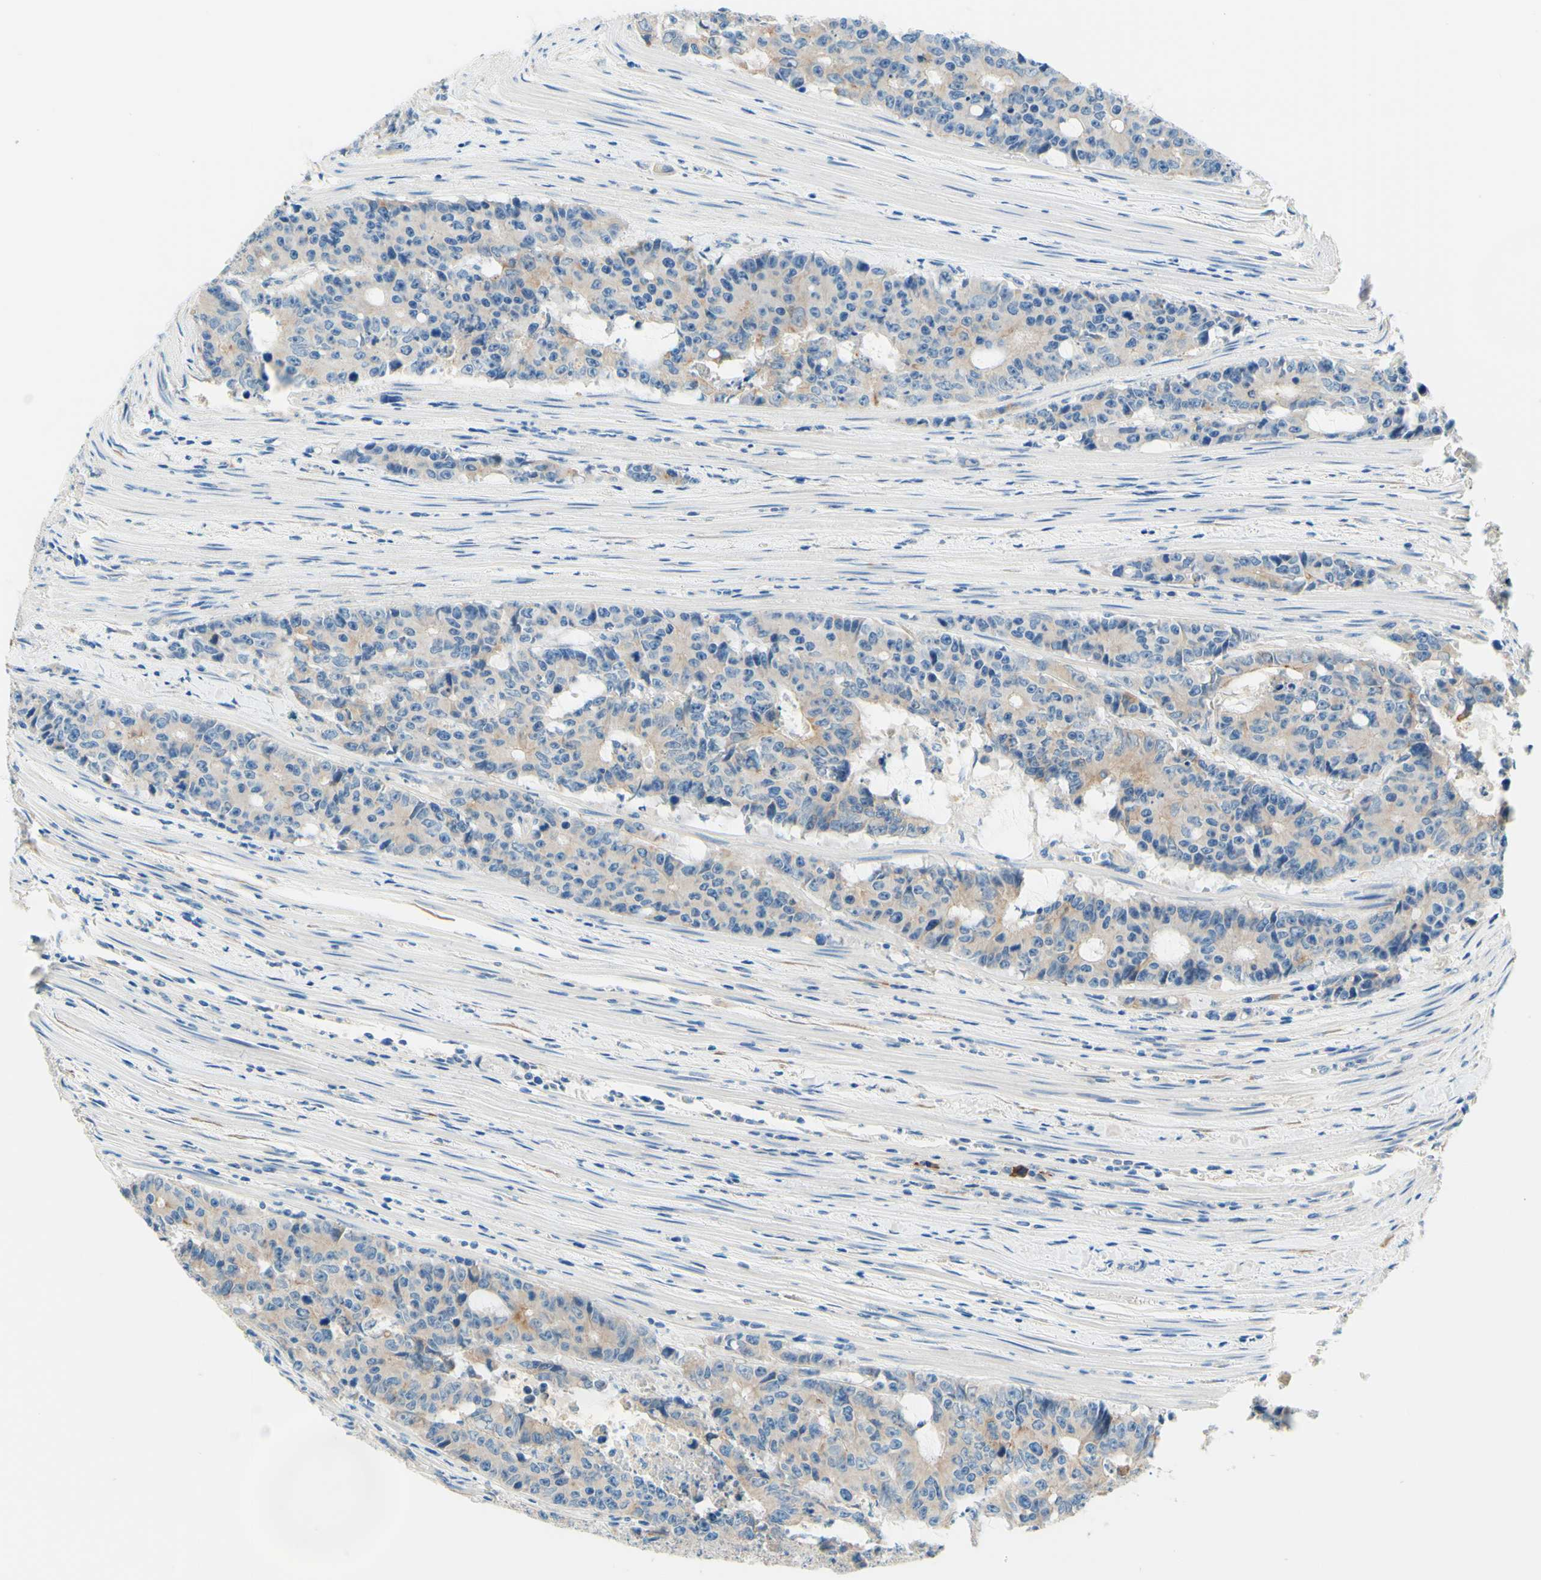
{"staining": {"intensity": "weak", "quantity": "25%-75%", "location": "cytoplasmic/membranous"}, "tissue": "colorectal cancer", "cell_type": "Tumor cells", "image_type": "cancer", "snomed": [{"axis": "morphology", "description": "Adenocarcinoma, NOS"}, {"axis": "topography", "description": "Colon"}], "caption": "DAB (3,3'-diaminobenzidine) immunohistochemical staining of human colorectal adenocarcinoma demonstrates weak cytoplasmic/membranous protein expression in about 25%-75% of tumor cells.", "gene": "PASD1", "patient": {"sex": "female", "age": 86}}